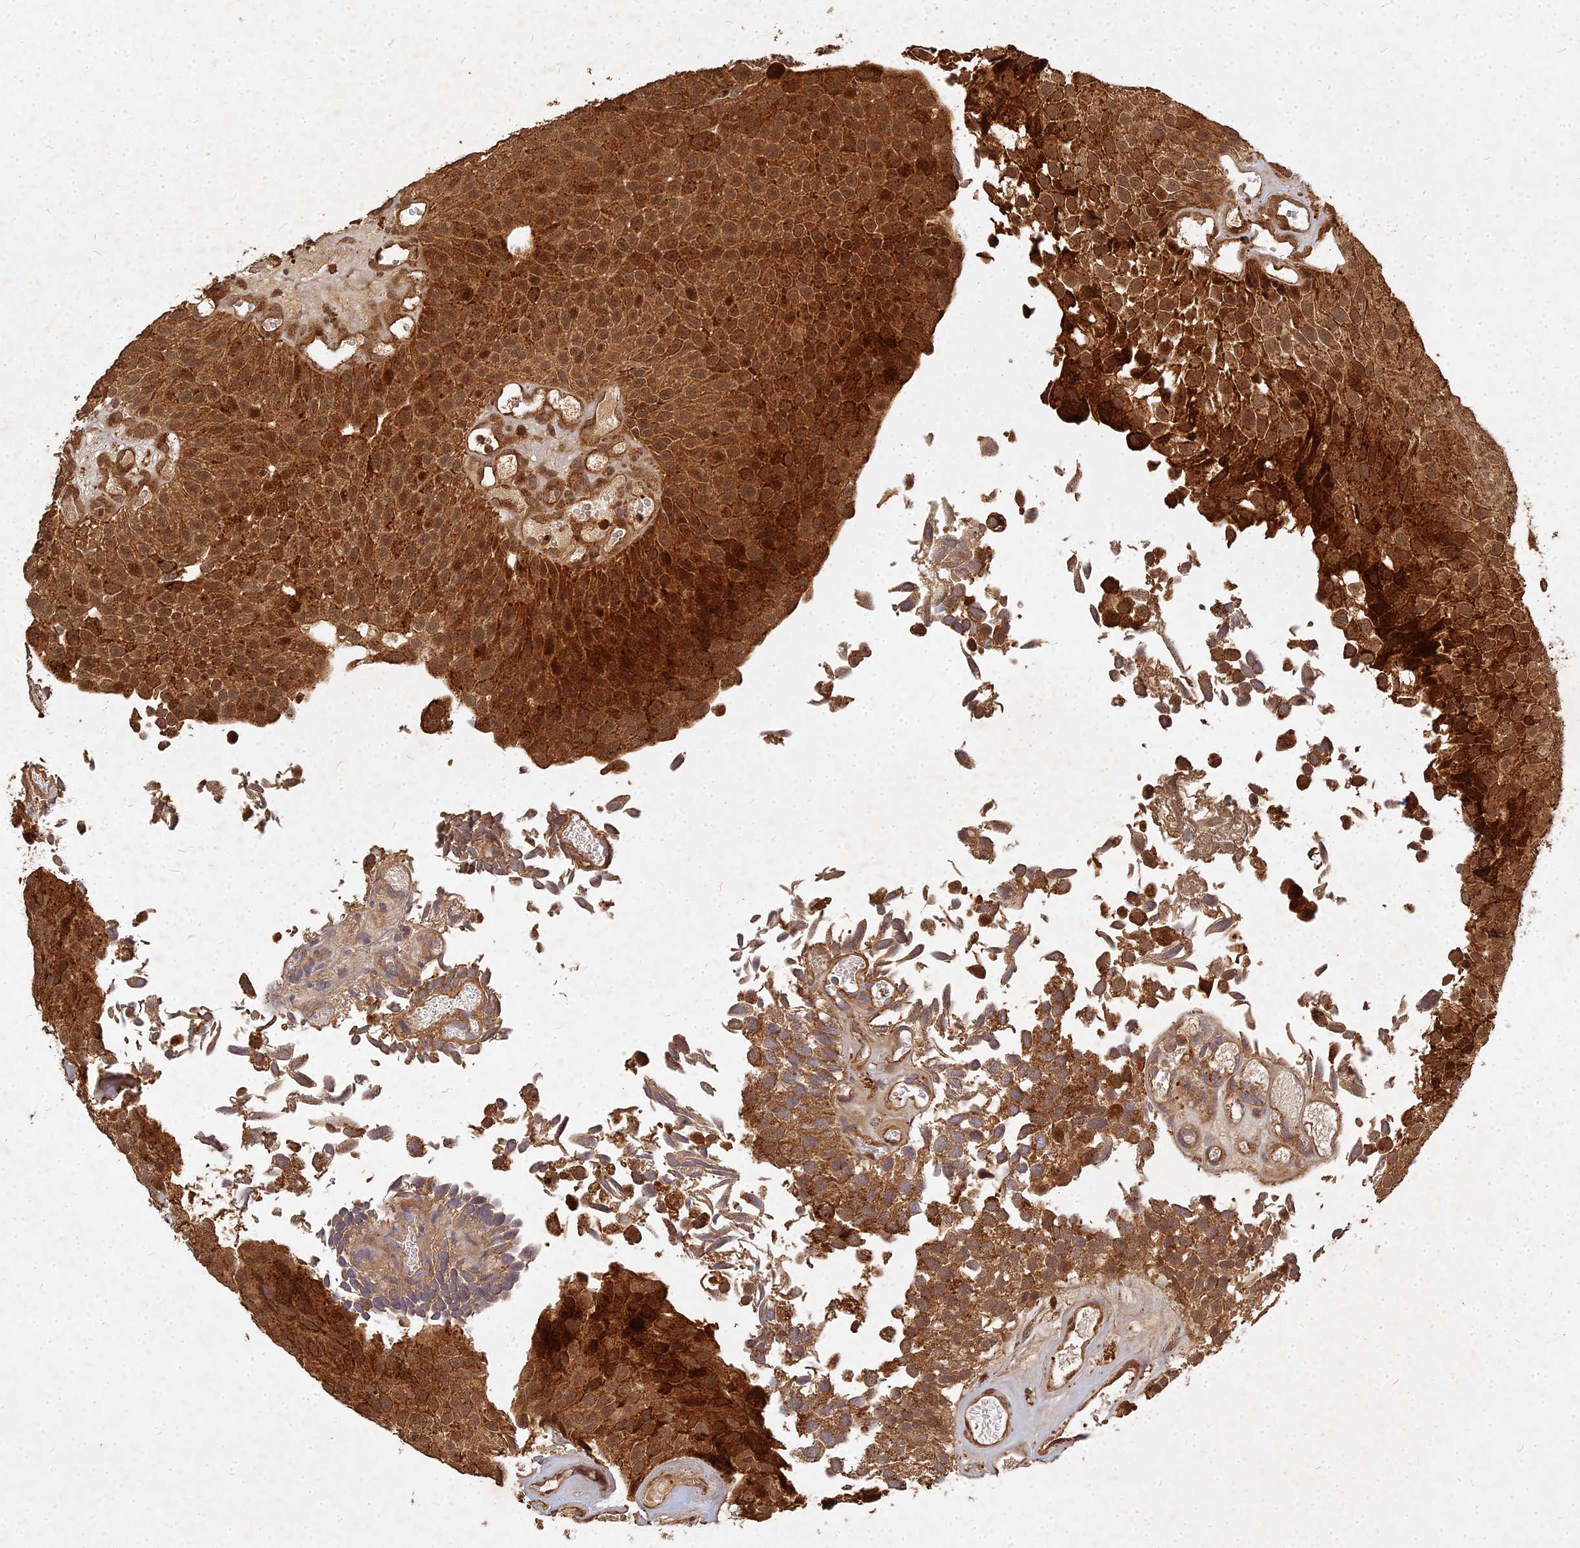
{"staining": {"intensity": "strong", "quantity": ">75%", "location": "cytoplasmic/membranous,nuclear"}, "tissue": "urothelial cancer", "cell_type": "Tumor cells", "image_type": "cancer", "snomed": [{"axis": "morphology", "description": "Urothelial carcinoma, Low grade"}, {"axis": "topography", "description": "Urinary bladder"}], "caption": "DAB immunohistochemical staining of urothelial cancer exhibits strong cytoplasmic/membranous and nuclear protein expression in about >75% of tumor cells.", "gene": "UBE2W", "patient": {"sex": "male", "age": 89}}